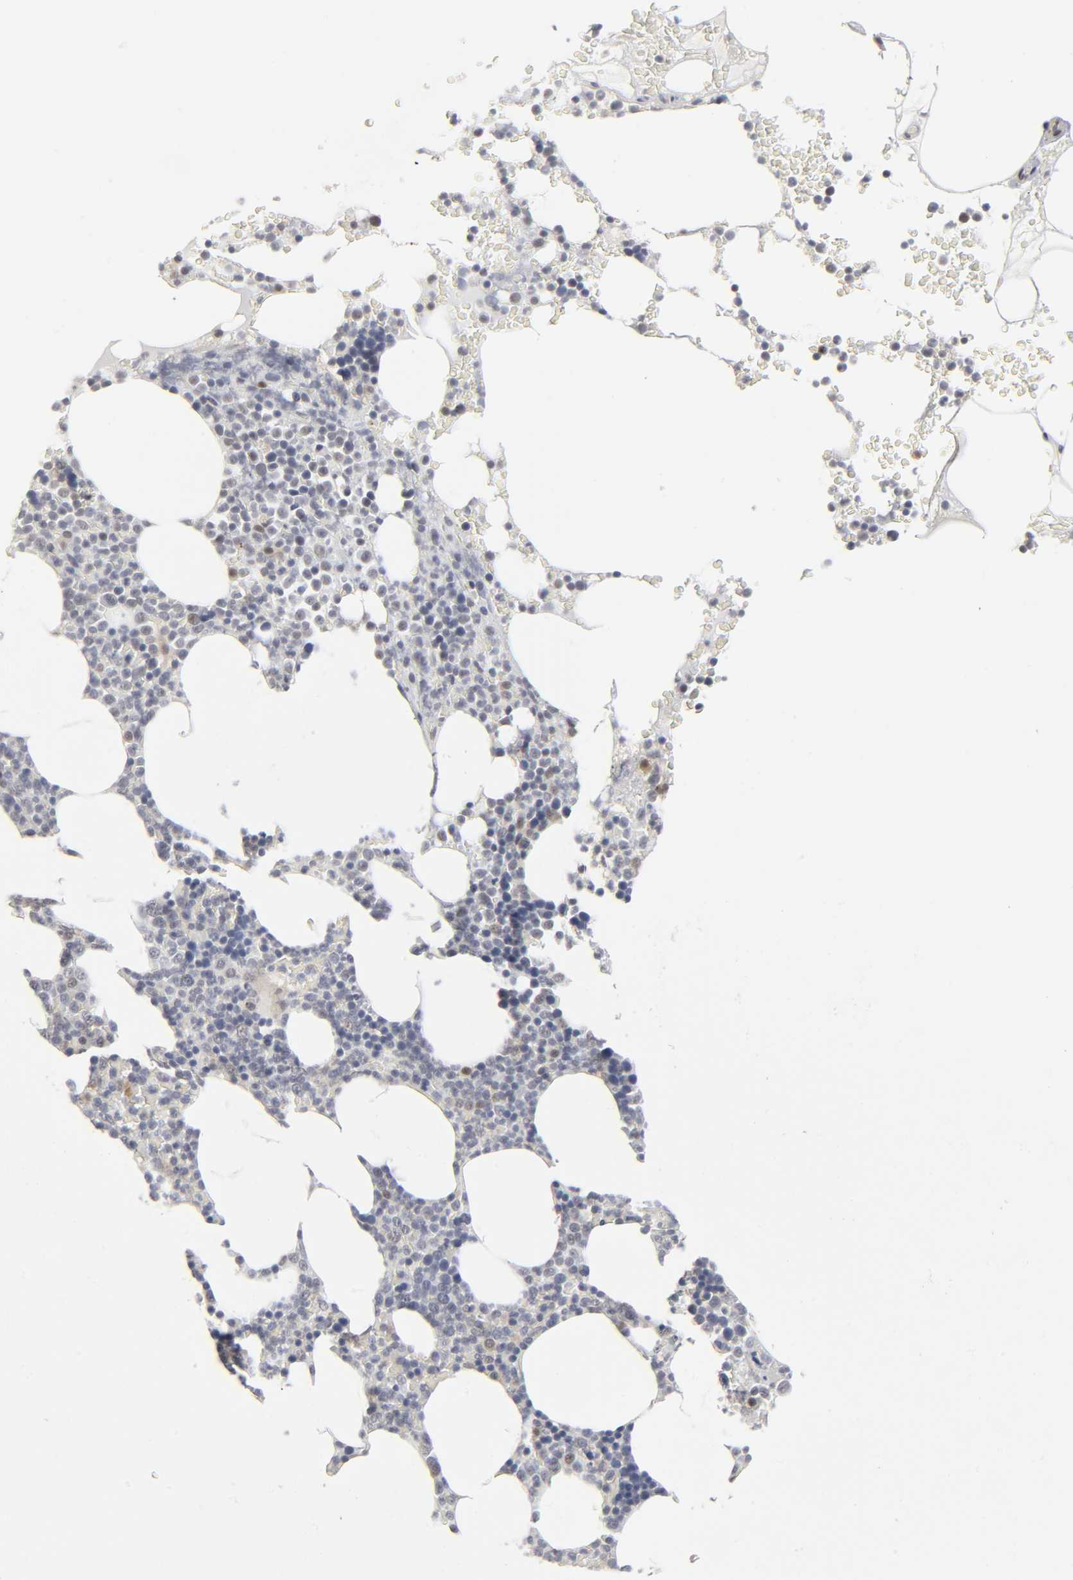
{"staining": {"intensity": "weak", "quantity": "<25%", "location": "cytoplasmic/membranous,nuclear"}, "tissue": "bone marrow", "cell_type": "Hematopoietic cells", "image_type": "normal", "snomed": [{"axis": "morphology", "description": "Normal tissue, NOS"}, {"axis": "topography", "description": "Bone marrow"}], "caption": "Hematopoietic cells show no significant positivity in benign bone marrow. (Stains: DAB IHC with hematoxylin counter stain, Microscopy: brightfield microscopy at high magnification).", "gene": "PDLIM3", "patient": {"sex": "female", "age": 66}}